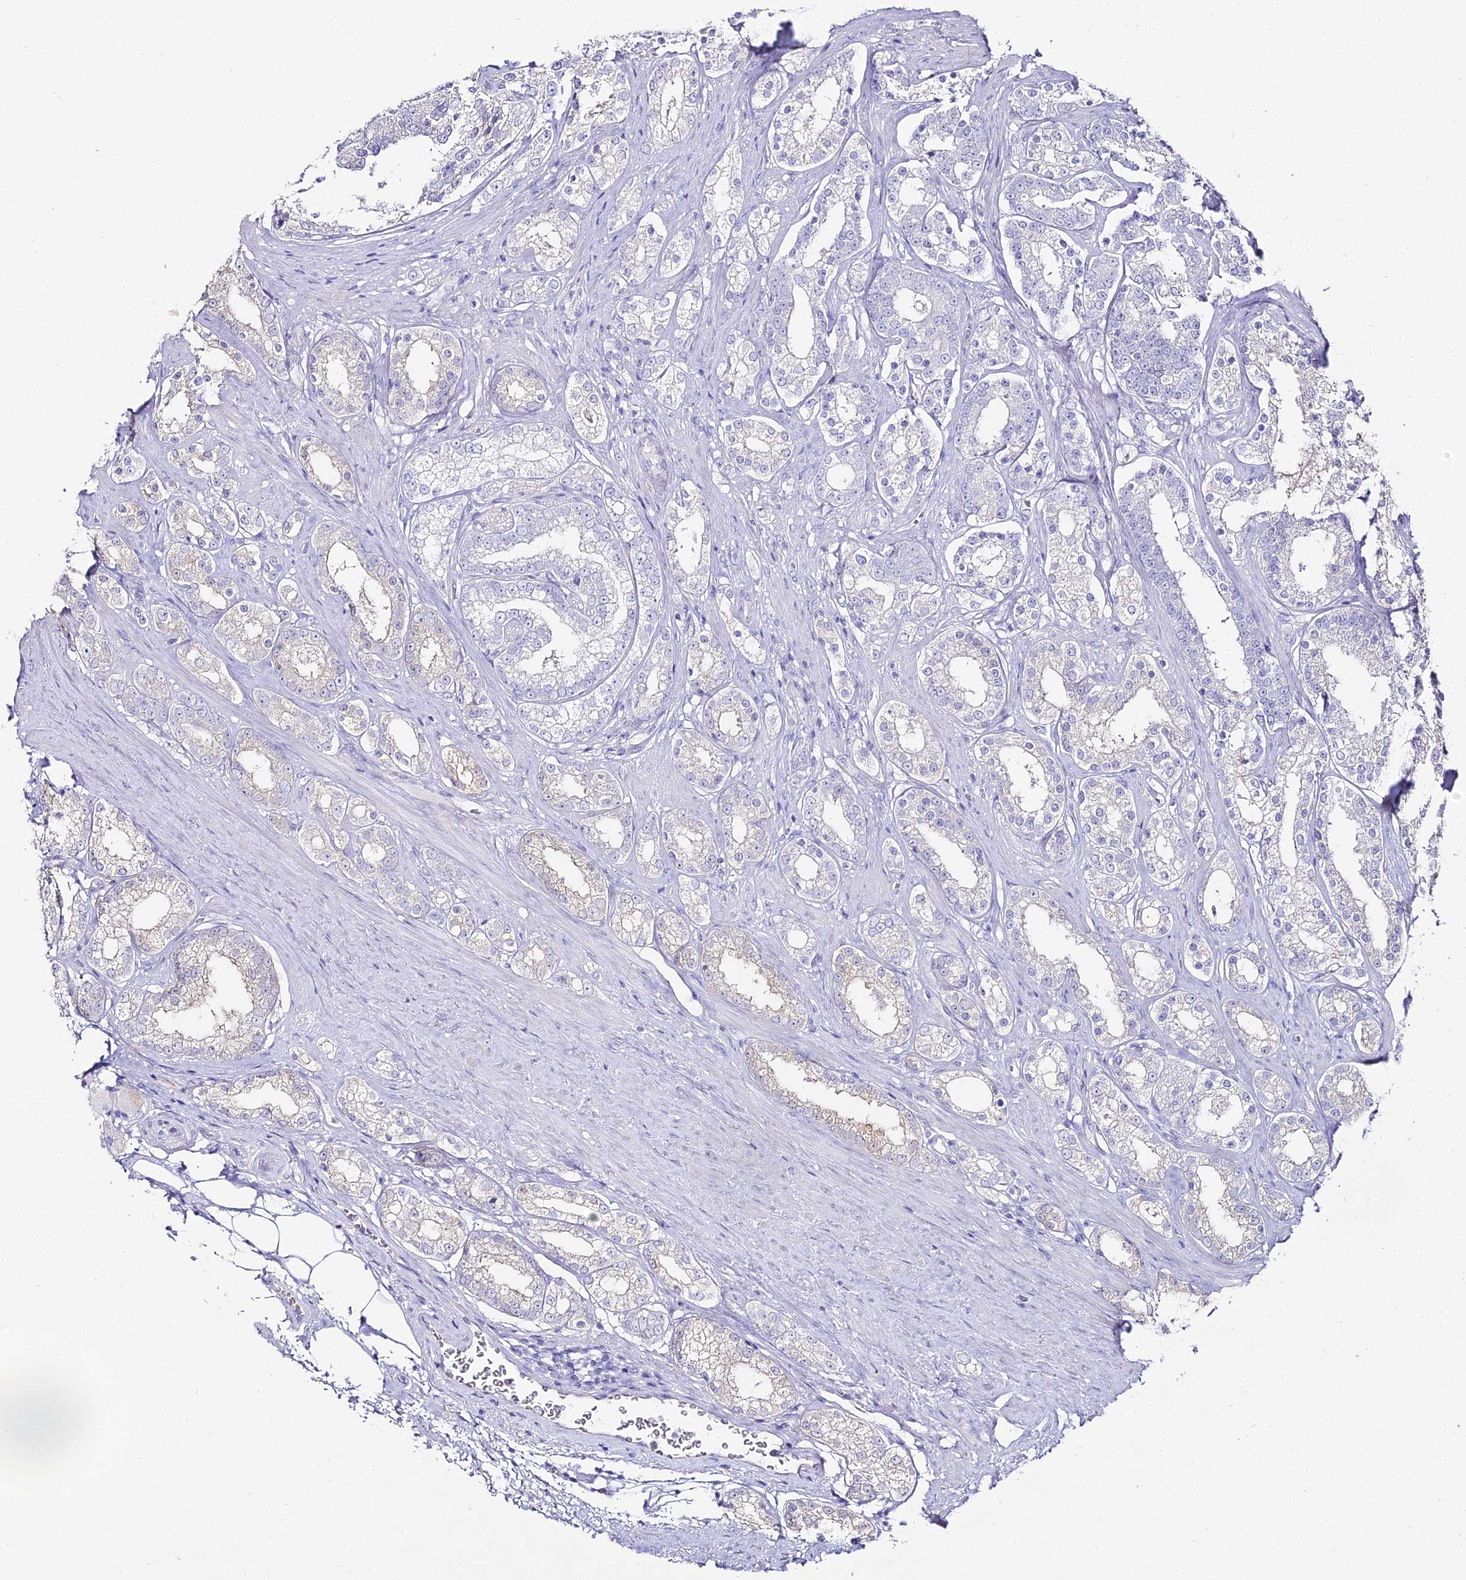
{"staining": {"intensity": "negative", "quantity": "none", "location": "none"}, "tissue": "prostate cancer", "cell_type": "Tumor cells", "image_type": "cancer", "snomed": [{"axis": "morphology", "description": "Normal tissue, NOS"}, {"axis": "morphology", "description": "Adenocarcinoma, High grade"}, {"axis": "topography", "description": "Prostate"}], "caption": "DAB immunohistochemical staining of prostate adenocarcinoma (high-grade) demonstrates no significant staining in tumor cells.", "gene": "ALPG", "patient": {"sex": "male", "age": 83}}